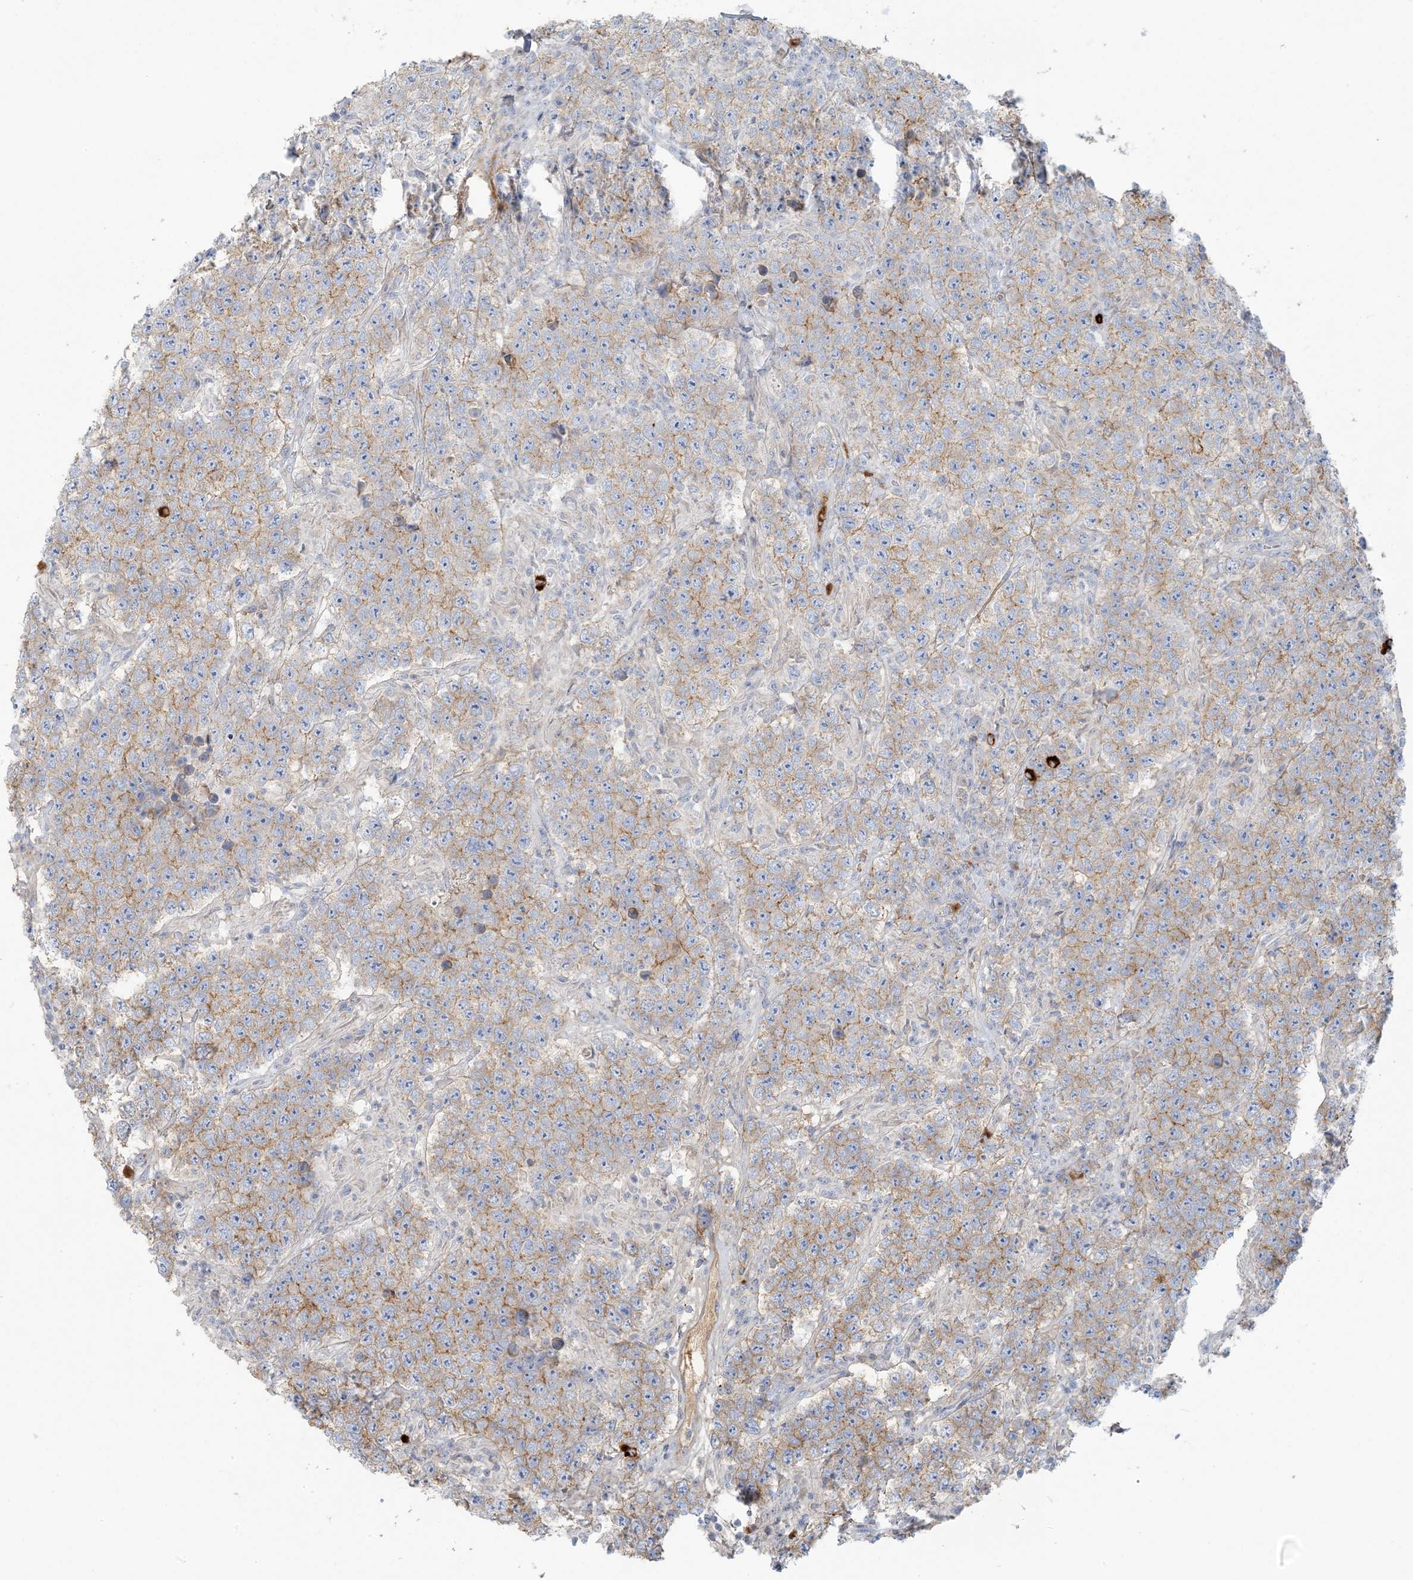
{"staining": {"intensity": "weak", "quantity": "25%-75%", "location": "cytoplasmic/membranous"}, "tissue": "testis cancer", "cell_type": "Tumor cells", "image_type": "cancer", "snomed": [{"axis": "morphology", "description": "Normal tissue, NOS"}, {"axis": "morphology", "description": "Urothelial carcinoma, High grade"}, {"axis": "morphology", "description": "Seminoma, NOS"}, {"axis": "morphology", "description": "Carcinoma, Embryonal, NOS"}, {"axis": "topography", "description": "Urinary bladder"}, {"axis": "topography", "description": "Testis"}], "caption": "DAB immunohistochemical staining of human urothelial carcinoma (high-grade) (testis) exhibits weak cytoplasmic/membranous protein expression in approximately 25%-75% of tumor cells.", "gene": "SCML1", "patient": {"sex": "male", "age": 41}}